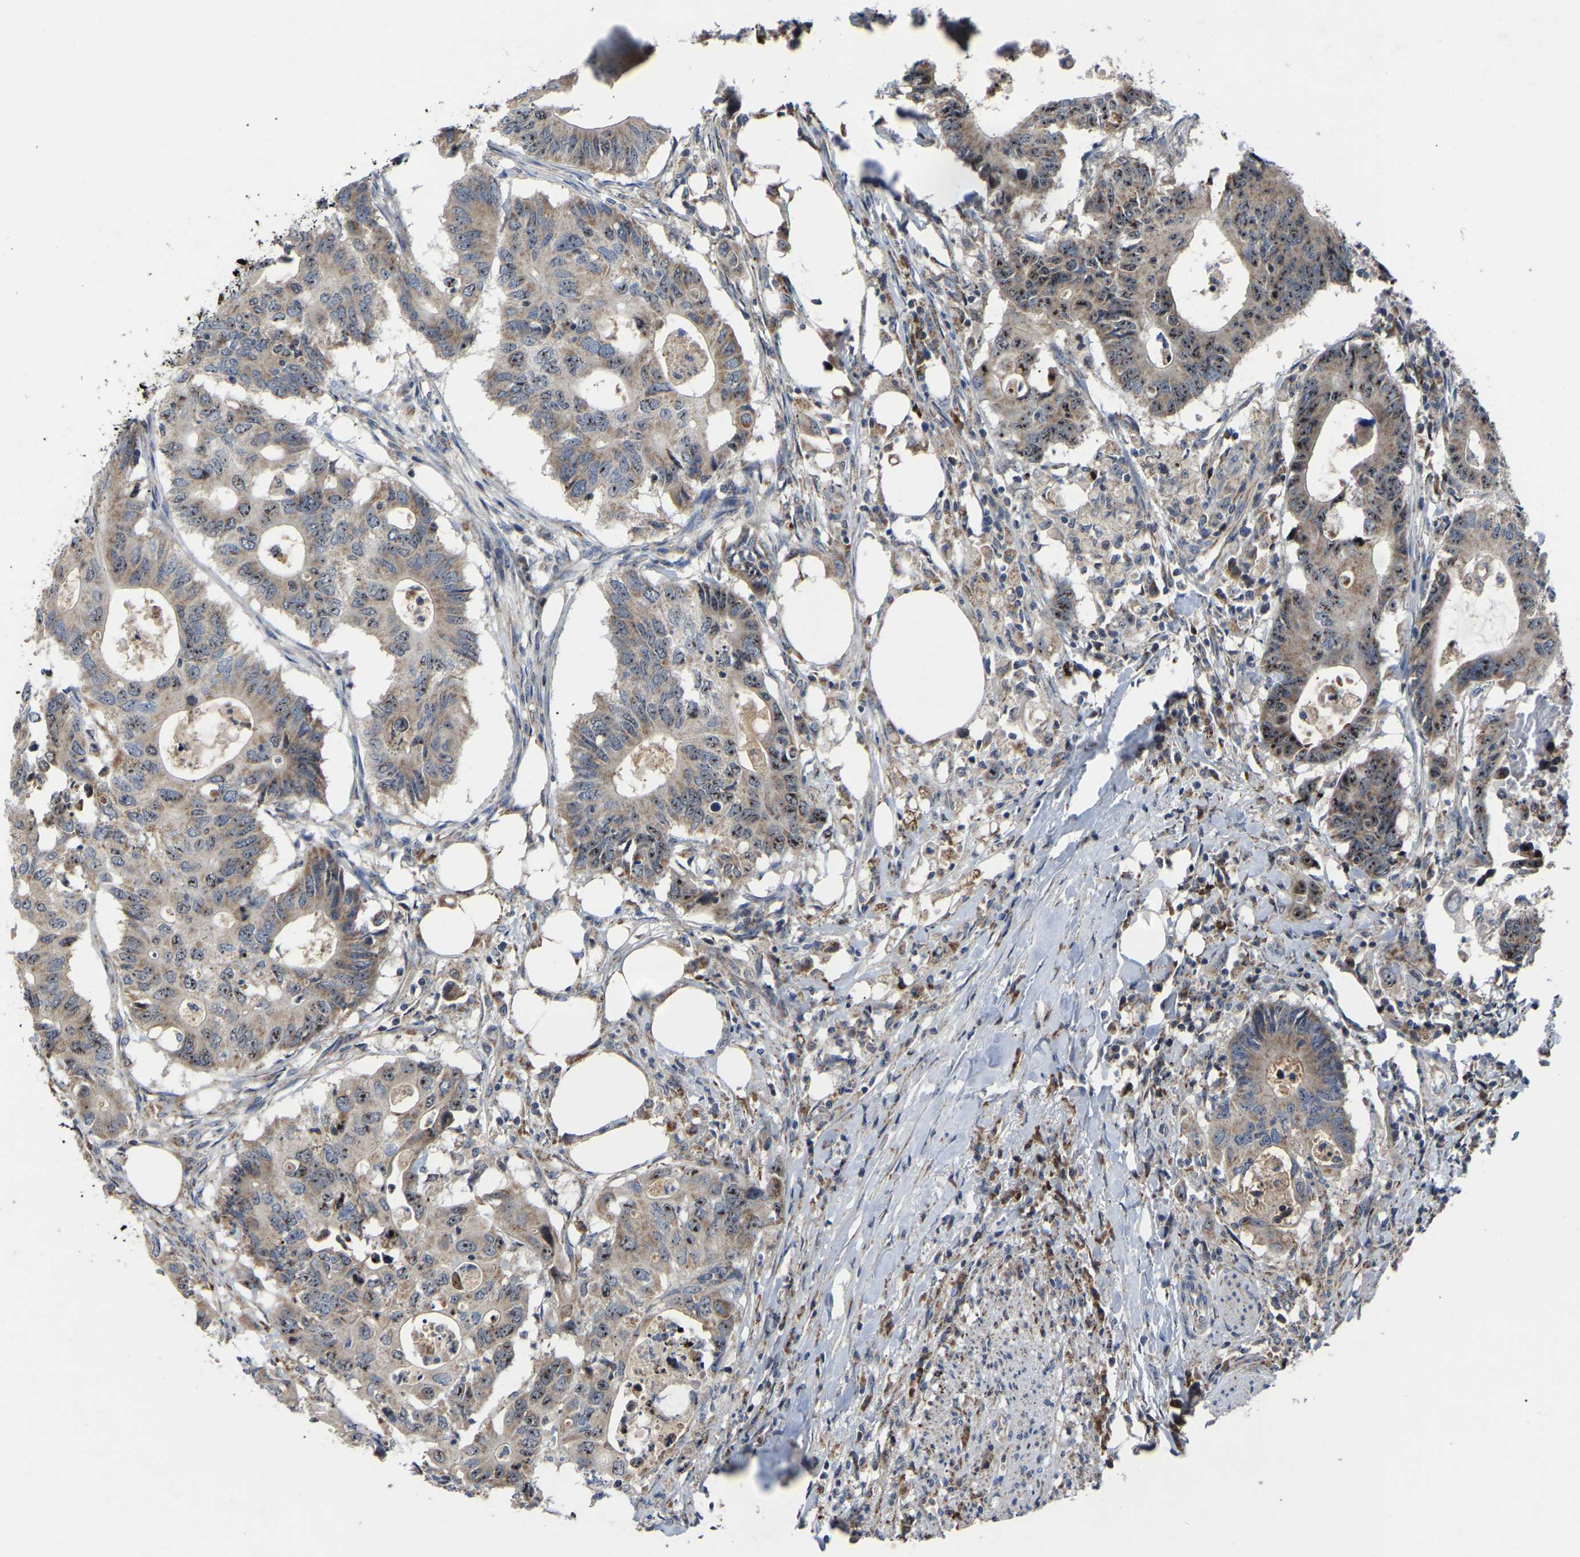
{"staining": {"intensity": "moderate", "quantity": ">75%", "location": "cytoplasmic/membranous,nuclear"}, "tissue": "colorectal cancer", "cell_type": "Tumor cells", "image_type": "cancer", "snomed": [{"axis": "morphology", "description": "Adenocarcinoma, NOS"}, {"axis": "topography", "description": "Colon"}], "caption": "Human colorectal cancer (adenocarcinoma) stained for a protein (brown) exhibits moderate cytoplasmic/membranous and nuclear positive positivity in about >75% of tumor cells.", "gene": "NOP53", "patient": {"sex": "male", "age": 71}}